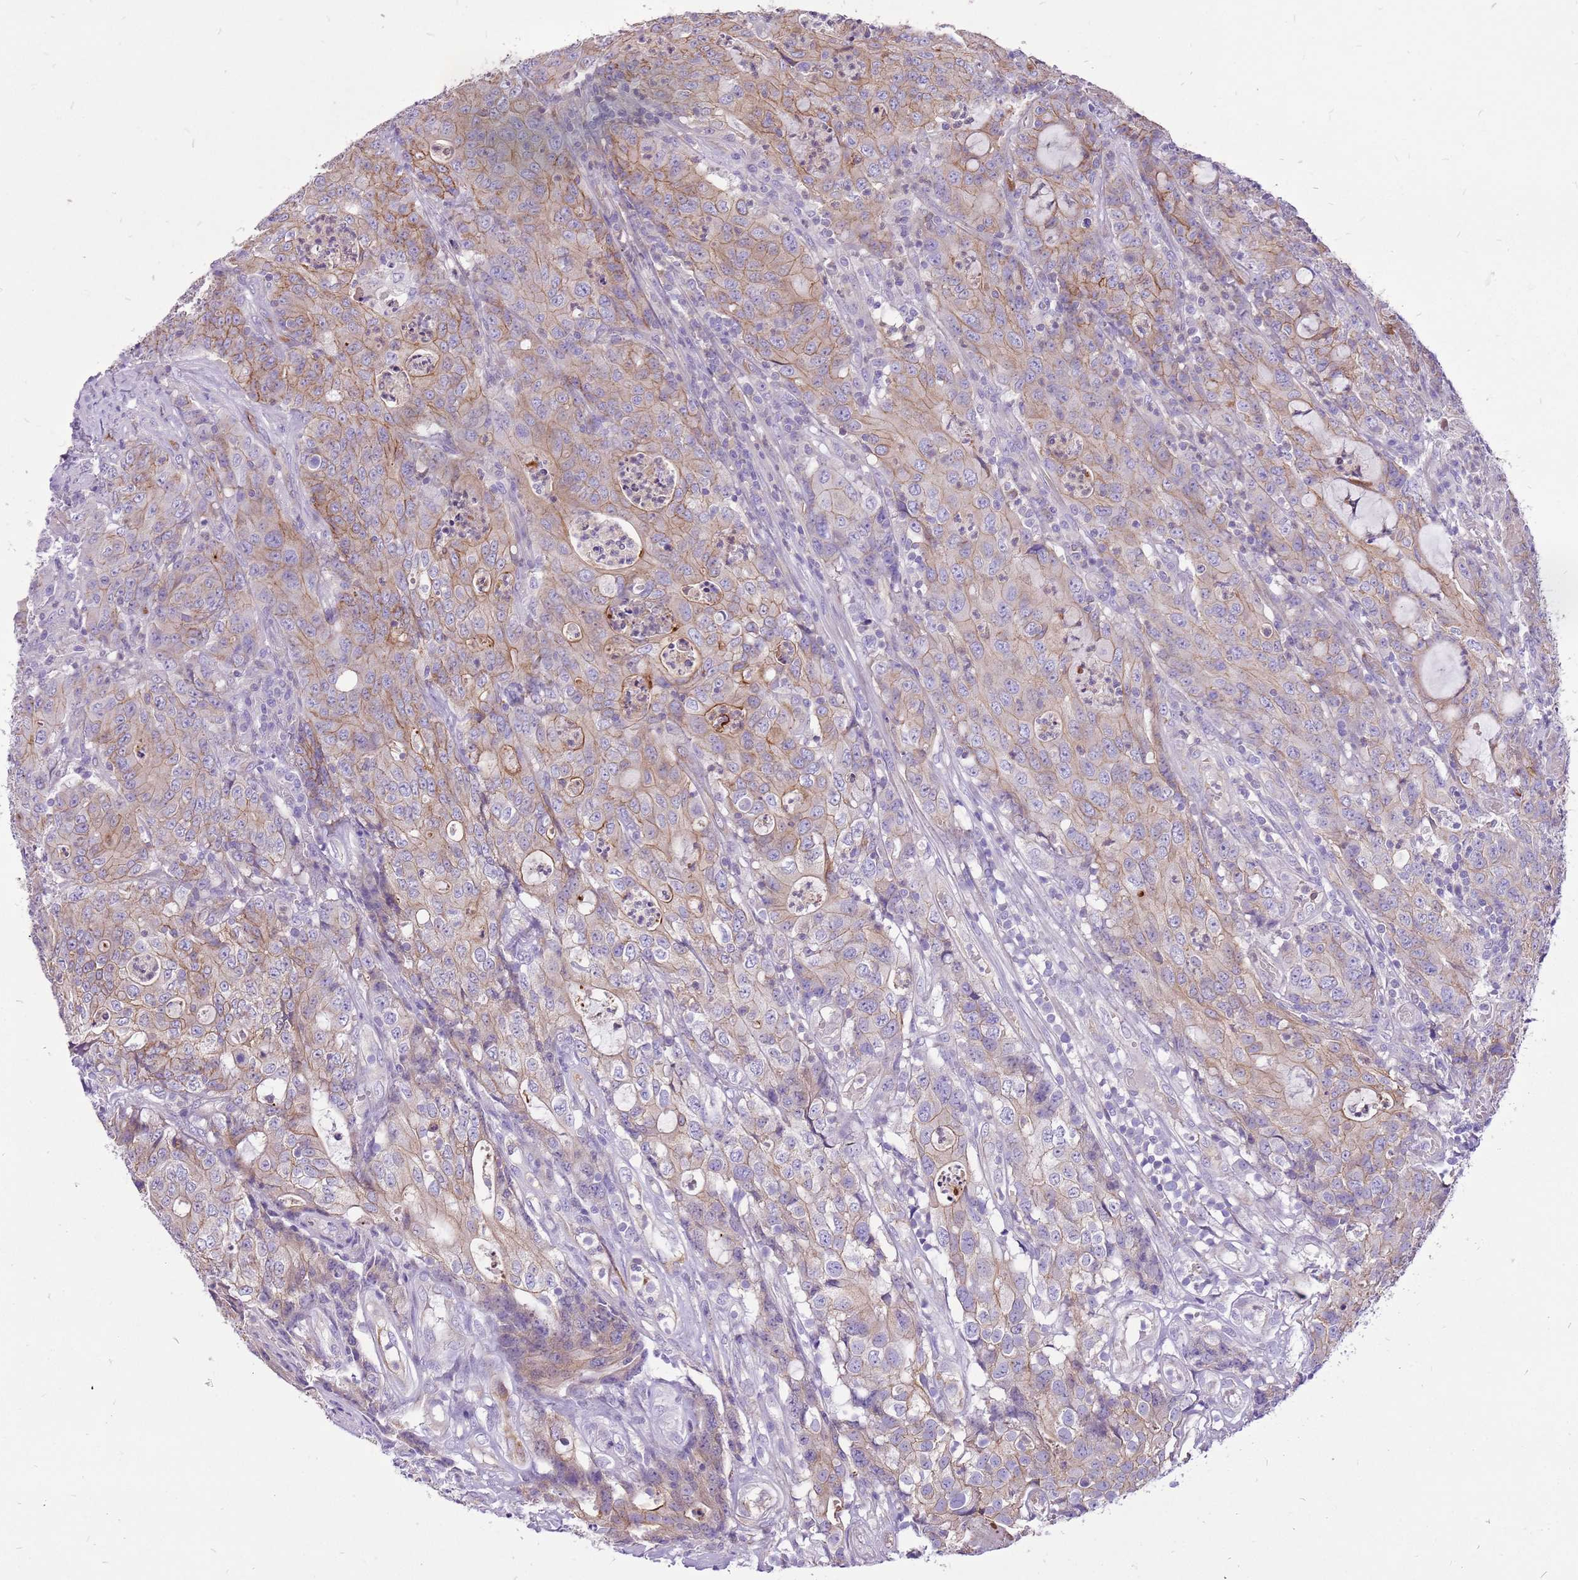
{"staining": {"intensity": "weak", "quantity": ">75%", "location": "cytoplasmic/membranous"}, "tissue": "colorectal cancer", "cell_type": "Tumor cells", "image_type": "cancer", "snomed": [{"axis": "morphology", "description": "Adenocarcinoma, NOS"}, {"axis": "topography", "description": "Colon"}], "caption": "DAB (3,3'-diaminobenzidine) immunohistochemical staining of colorectal cancer (adenocarcinoma) displays weak cytoplasmic/membranous protein expression in about >75% of tumor cells.", "gene": "WDR90", "patient": {"sex": "male", "age": 83}}